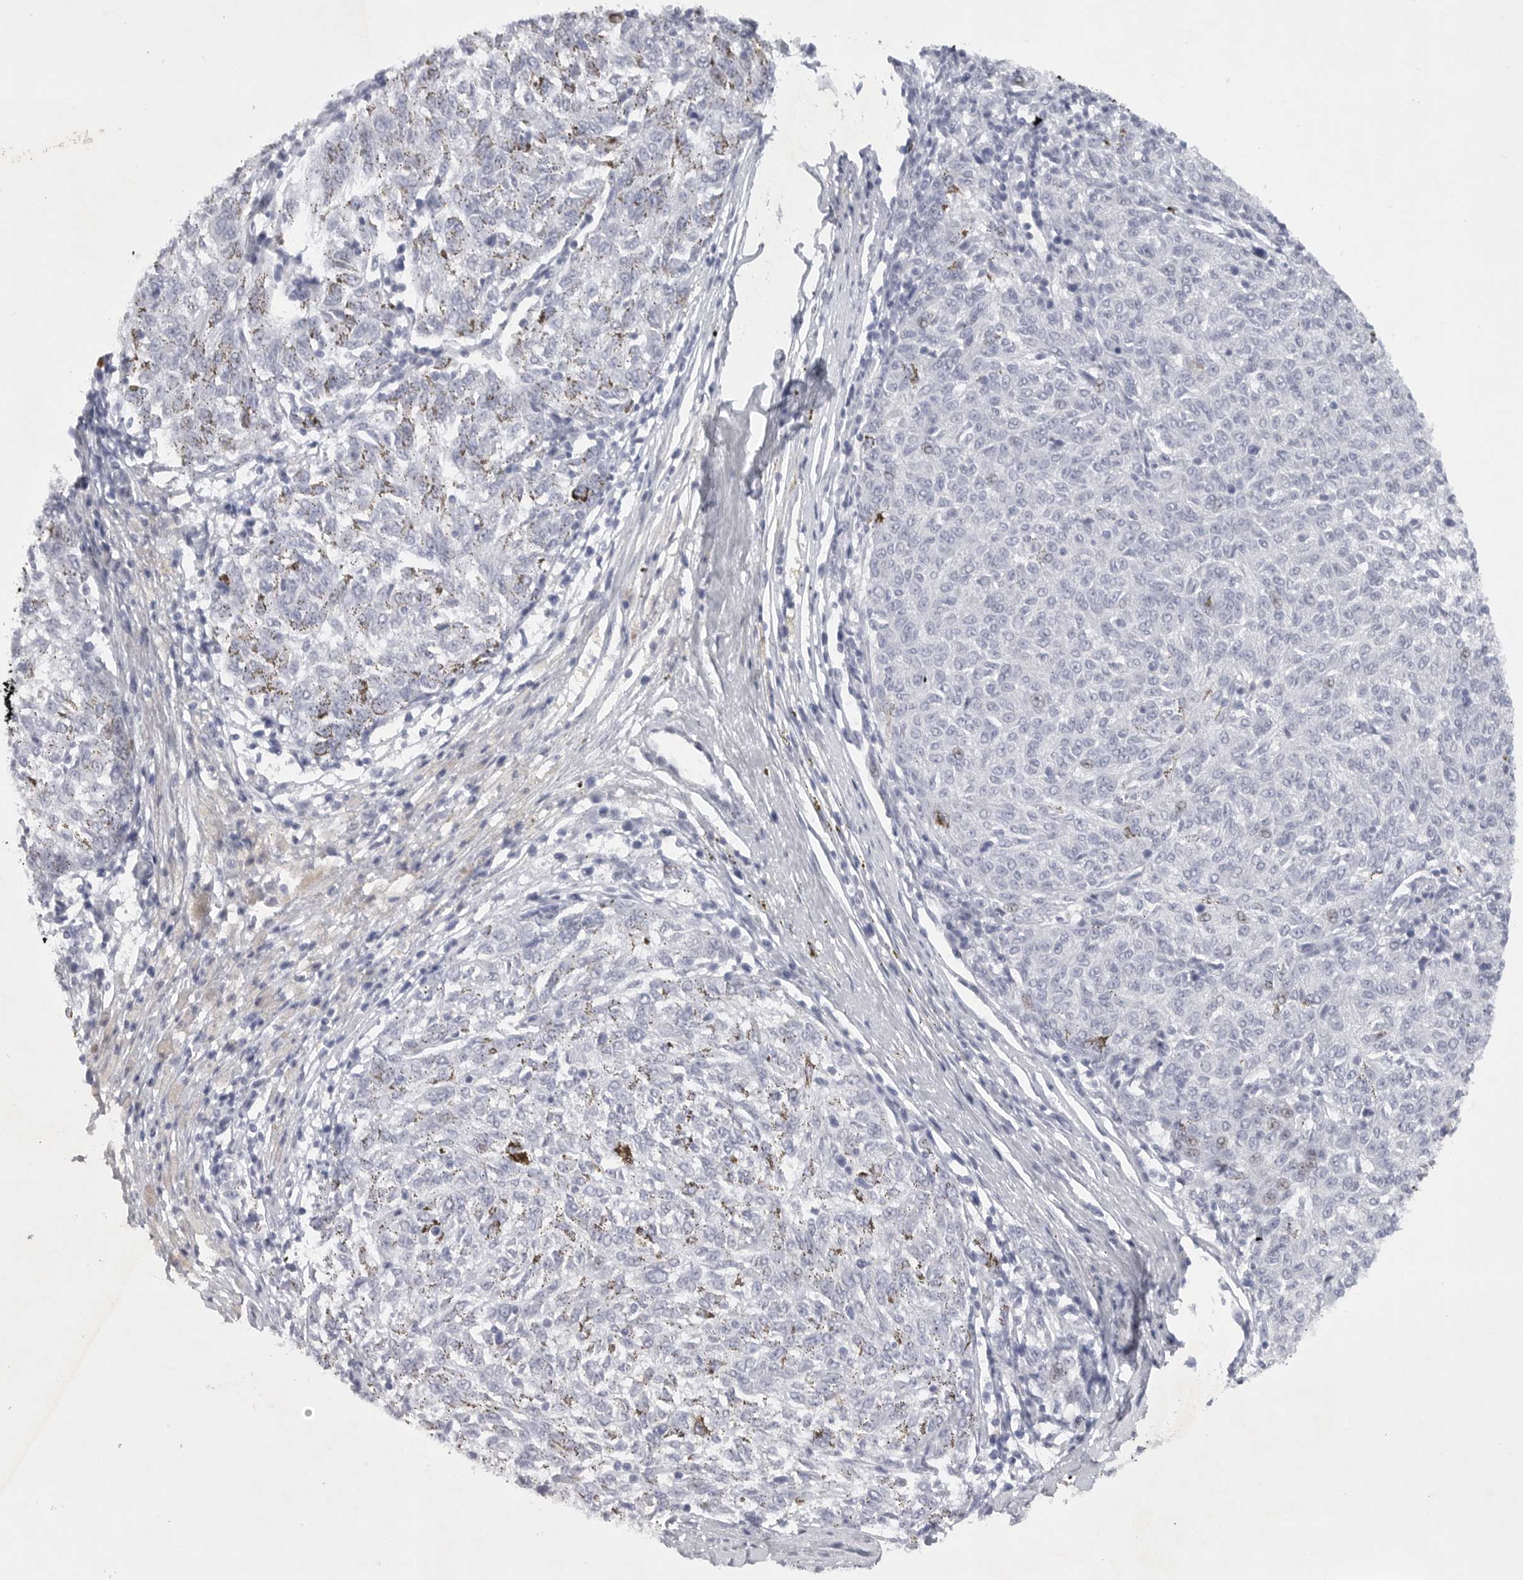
{"staining": {"intensity": "negative", "quantity": "none", "location": "none"}, "tissue": "melanoma", "cell_type": "Tumor cells", "image_type": "cancer", "snomed": [{"axis": "morphology", "description": "Malignant melanoma, NOS"}, {"axis": "topography", "description": "Skin"}], "caption": "IHC of human melanoma exhibits no positivity in tumor cells.", "gene": "TNR", "patient": {"sex": "female", "age": 72}}